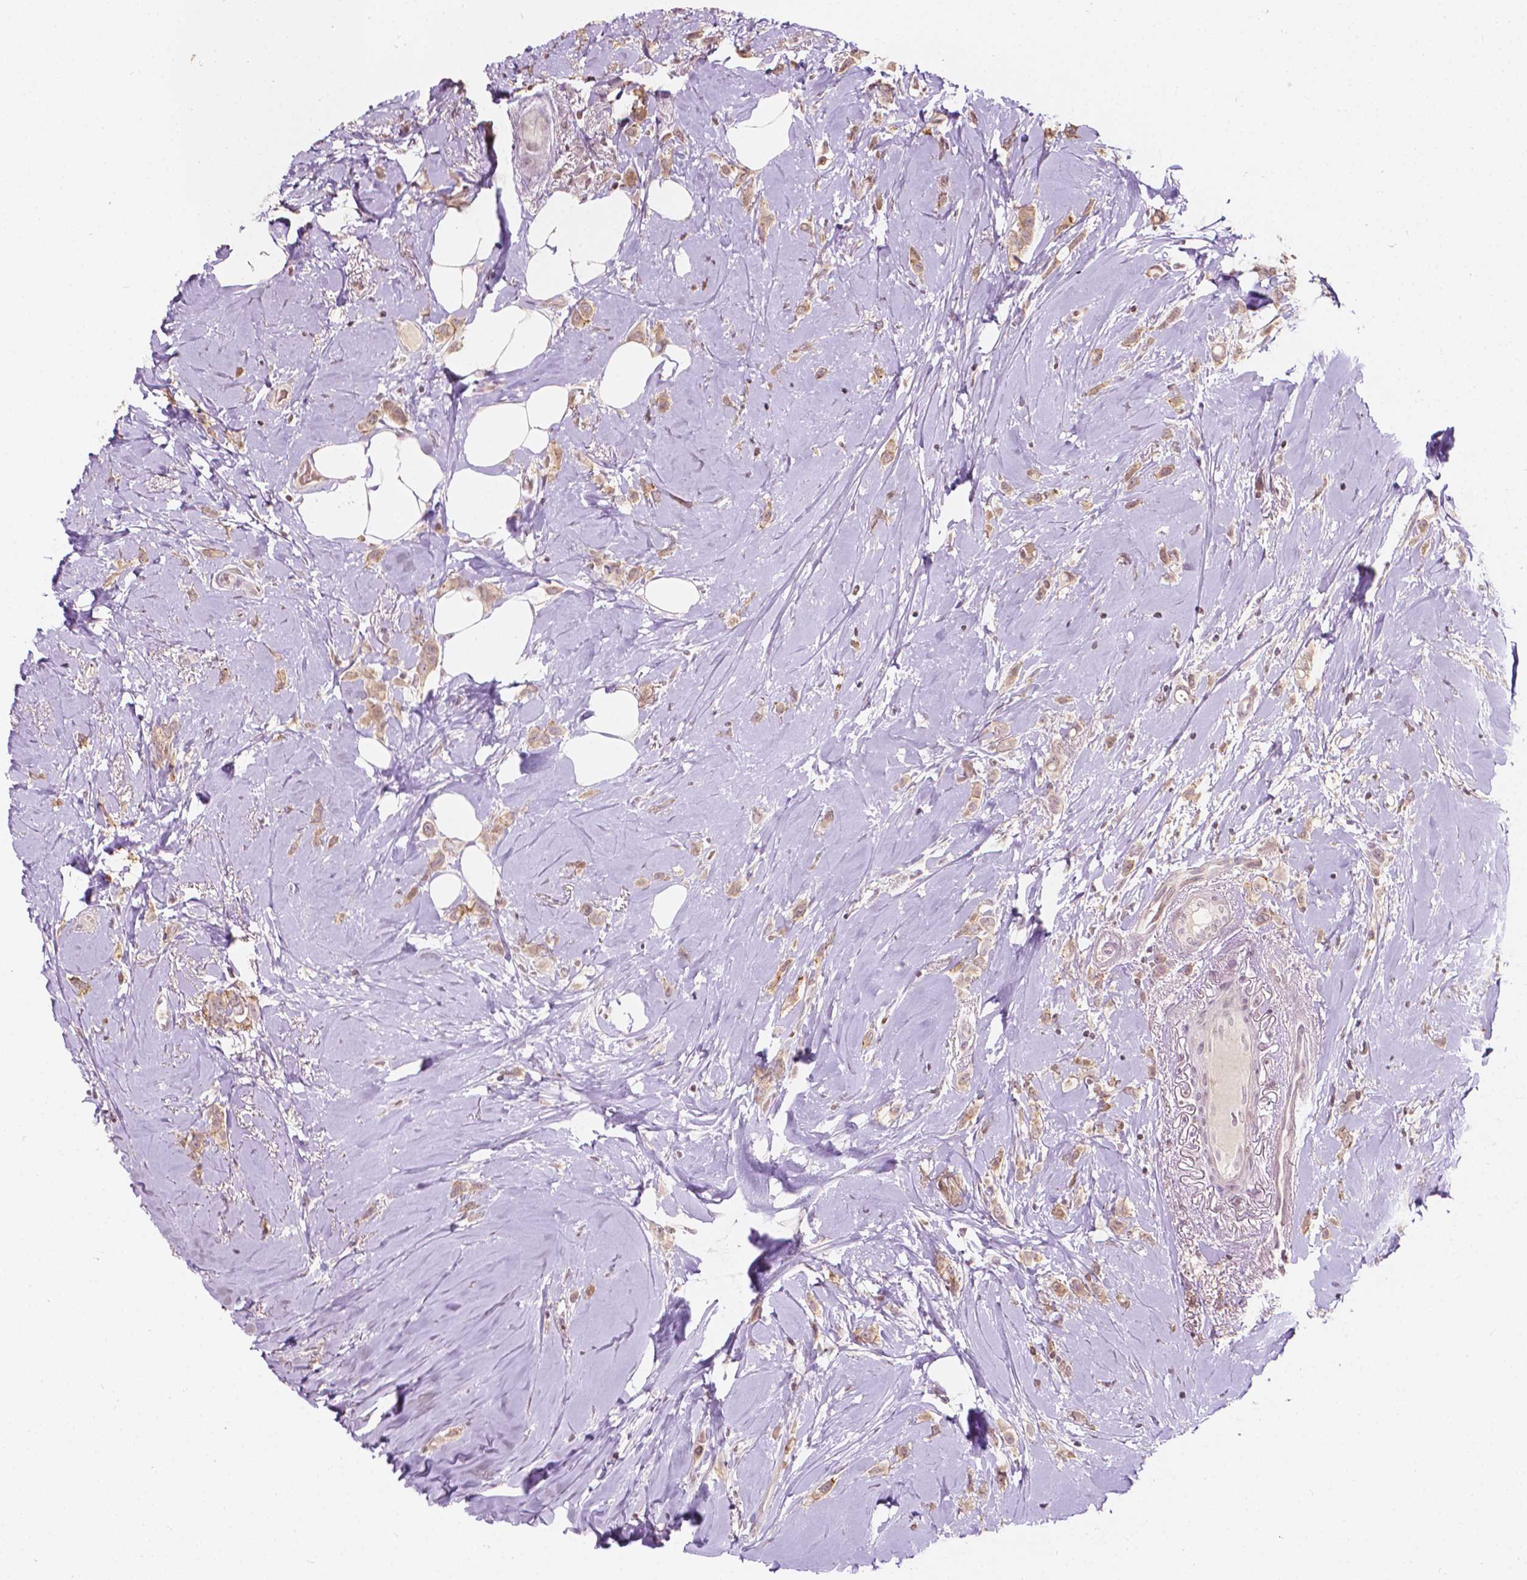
{"staining": {"intensity": "weak", "quantity": ">75%", "location": "cytoplasmic/membranous"}, "tissue": "breast cancer", "cell_type": "Tumor cells", "image_type": "cancer", "snomed": [{"axis": "morphology", "description": "Lobular carcinoma"}, {"axis": "topography", "description": "Breast"}], "caption": "A histopathology image of human breast cancer (lobular carcinoma) stained for a protein exhibits weak cytoplasmic/membranous brown staining in tumor cells.", "gene": "NOS1AP", "patient": {"sex": "female", "age": 66}}